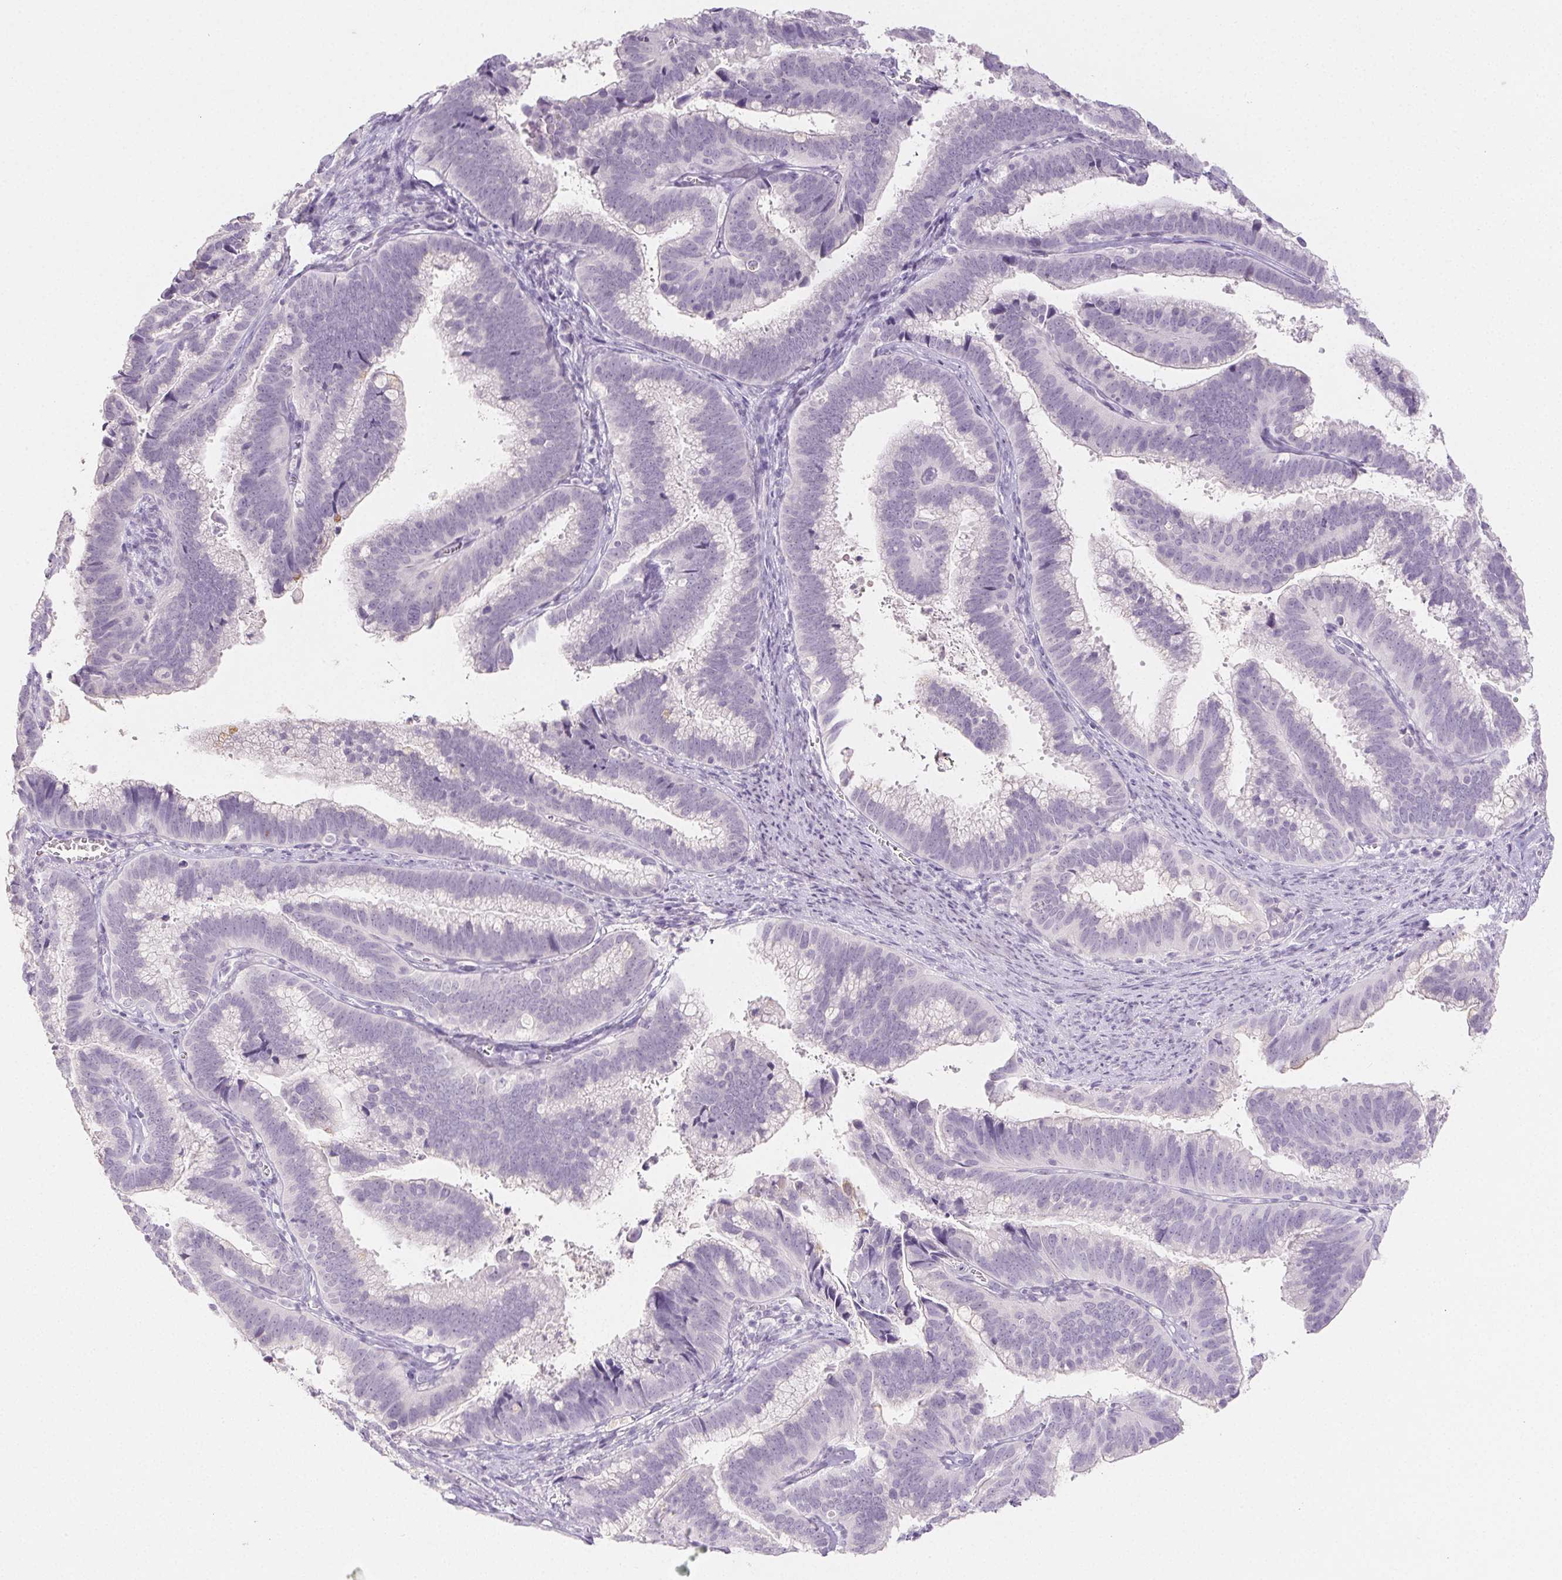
{"staining": {"intensity": "negative", "quantity": "none", "location": "none"}, "tissue": "cervical cancer", "cell_type": "Tumor cells", "image_type": "cancer", "snomed": [{"axis": "morphology", "description": "Adenocarcinoma, NOS"}, {"axis": "topography", "description": "Cervix"}], "caption": "Tumor cells are negative for protein expression in human cervical cancer.", "gene": "PI3", "patient": {"sex": "female", "age": 61}}